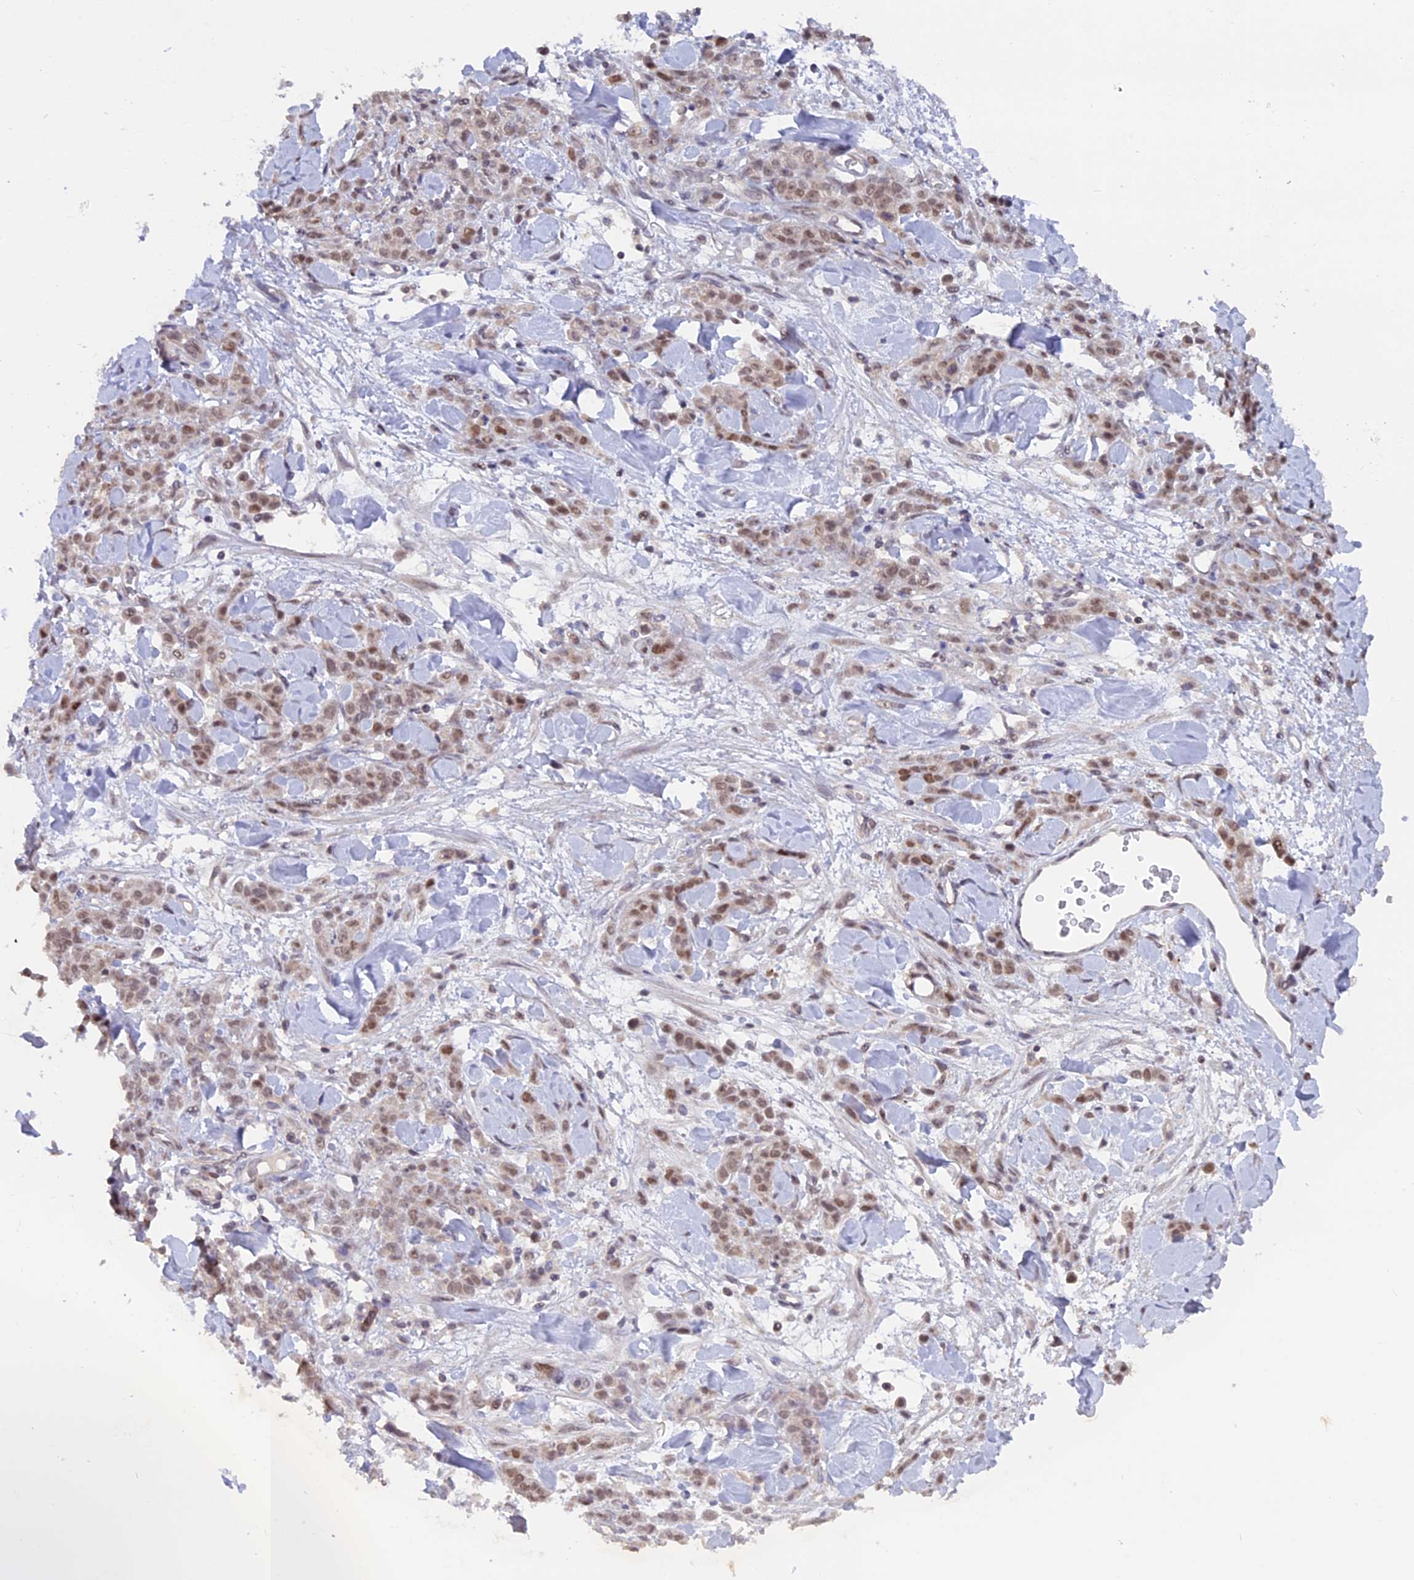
{"staining": {"intensity": "moderate", "quantity": ">75%", "location": "nuclear"}, "tissue": "stomach cancer", "cell_type": "Tumor cells", "image_type": "cancer", "snomed": [{"axis": "morphology", "description": "Normal tissue, NOS"}, {"axis": "morphology", "description": "Adenocarcinoma, NOS"}, {"axis": "topography", "description": "Stomach"}], "caption": "Protein expression analysis of stomach cancer displays moderate nuclear positivity in about >75% of tumor cells.", "gene": "RFC5", "patient": {"sex": "male", "age": 82}}